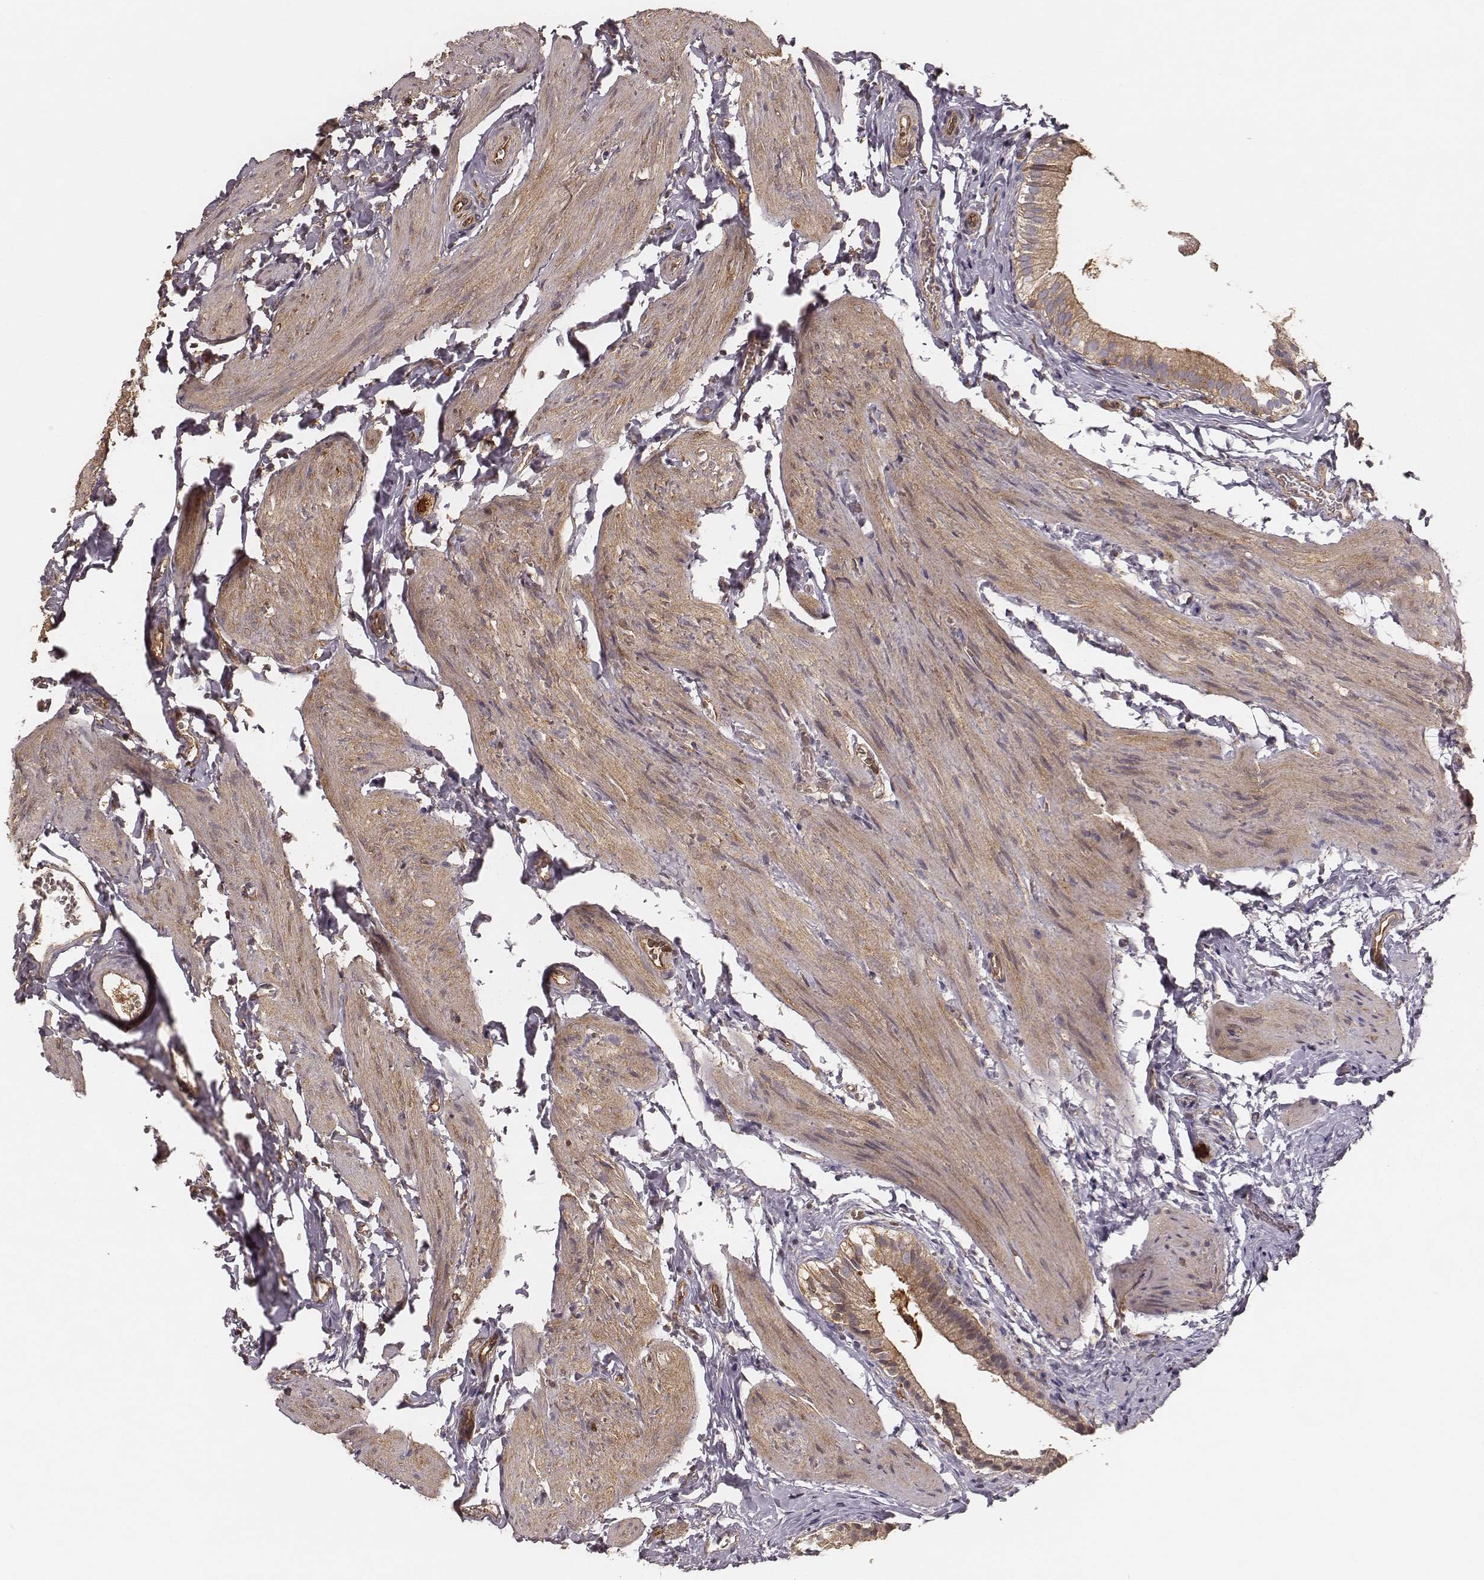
{"staining": {"intensity": "moderate", "quantity": ">75%", "location": "cytoplasmic/membranous"}, "tissue": "gallbladder", "cell_type": "Glandular cells", "image_type": "normal", "snomed": [{"axis": "morphology", "description": "Normal tissue, NOS"}, {"axis": "topography", "description": "Gallbladder"}], "caption": "A medium amount of moderate cytoplasmic/membranous positivity is present in about >75% of glandular cells in unremarkable gallbladder.", "gene": "CARS1", "patient": {"sex": "female", "age": 47}}